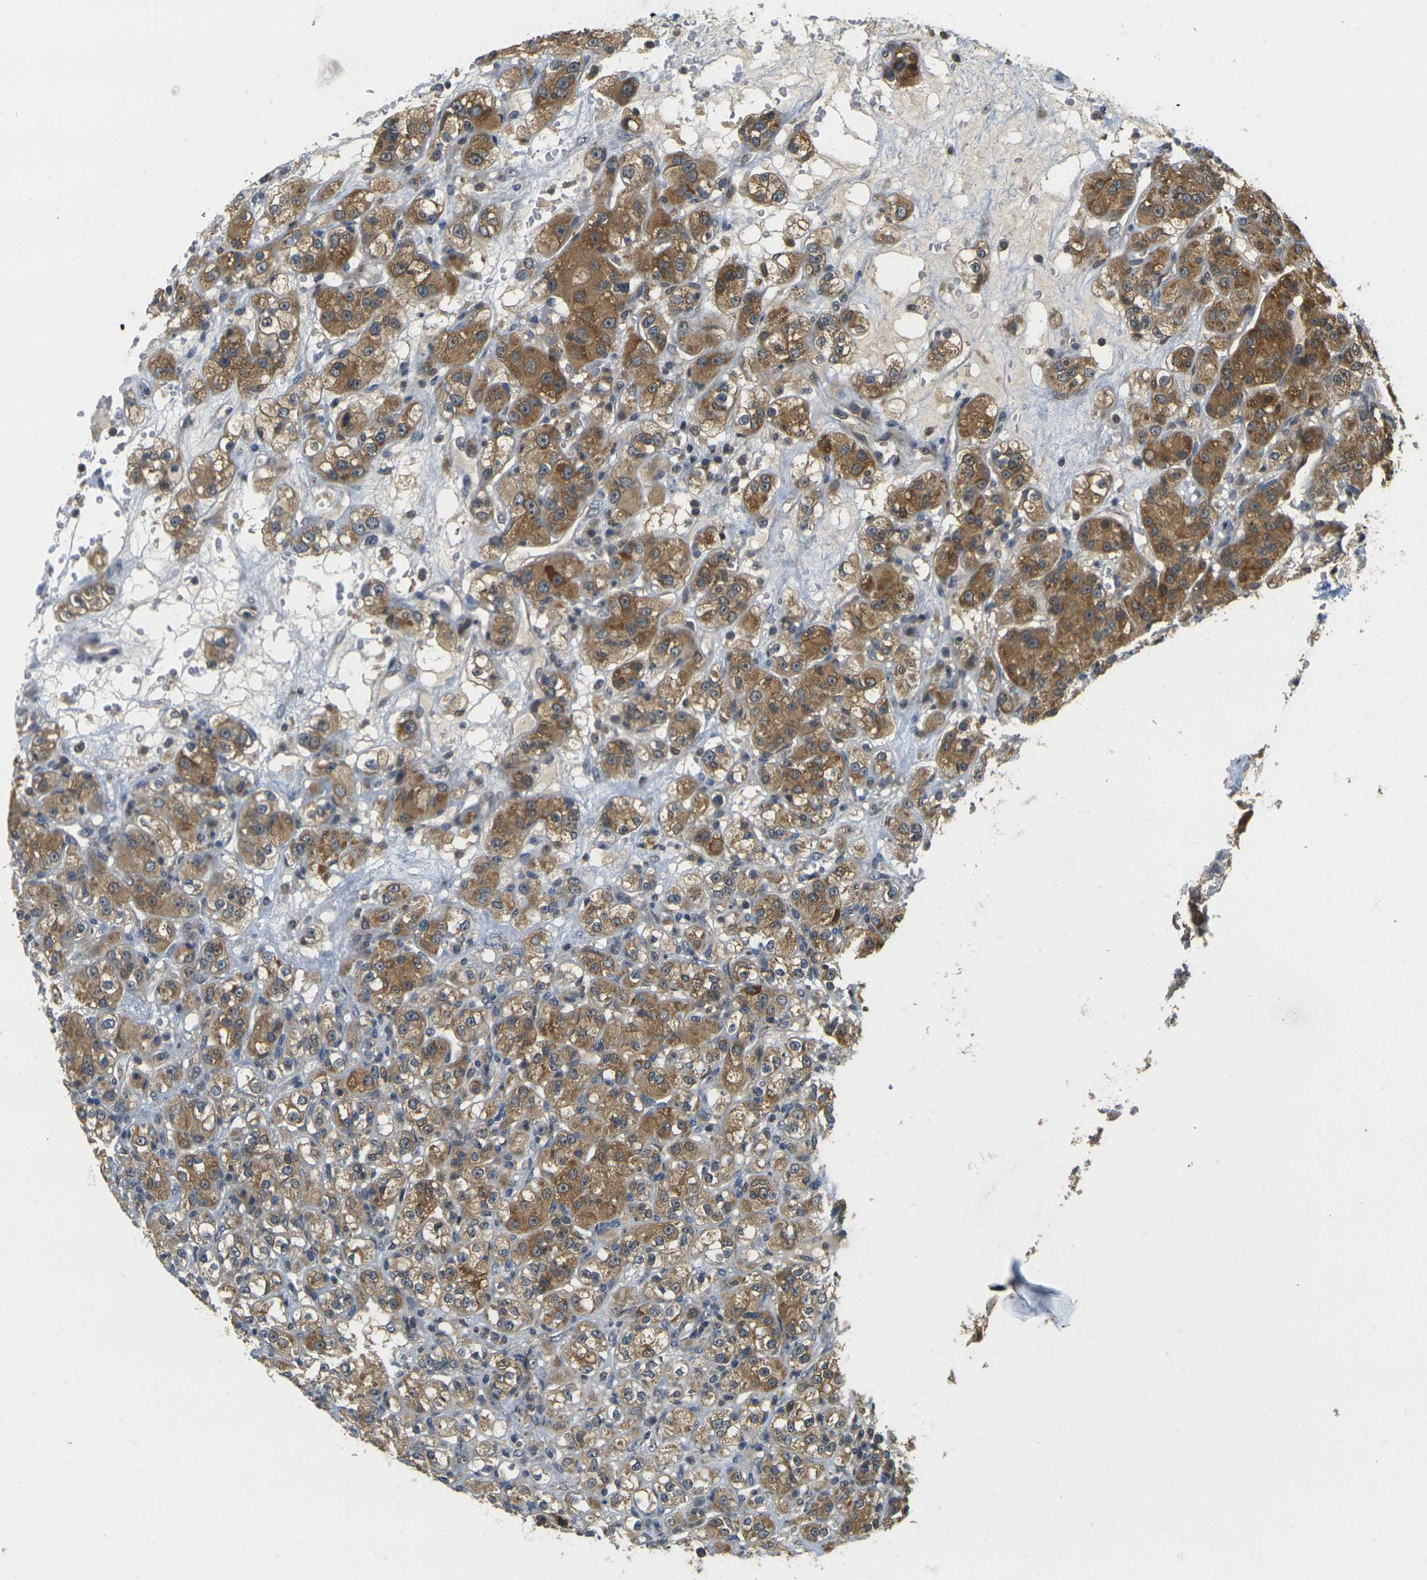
{"staining": {"intensity": "moderate", "quantity": ">75%", "location": "cytoplasmic/membranous"}, "tissue": "renal cancer", "cell_type": "Tumor cells", "image_type": "cancer", "snomed": [{"axis": "morphology", "description": "Normal tissue, NOS"}, {"axis": "morphology", "description": "Adenocarcinoma, NOS"}, {"axis": "topography", "description": "Kidney"}], "caption": "DAB (3,3'-diaminobenzidine) immunohistochemical staining of human renal cancer shows moderate cytoplasmic/membranous protein expression in approximately >75% of tumor cells. (Brightfield microscopy of DAB IHC at high magnification).", "gene": "KLHL8", "patient": {"sex": "male", "age": 61}}